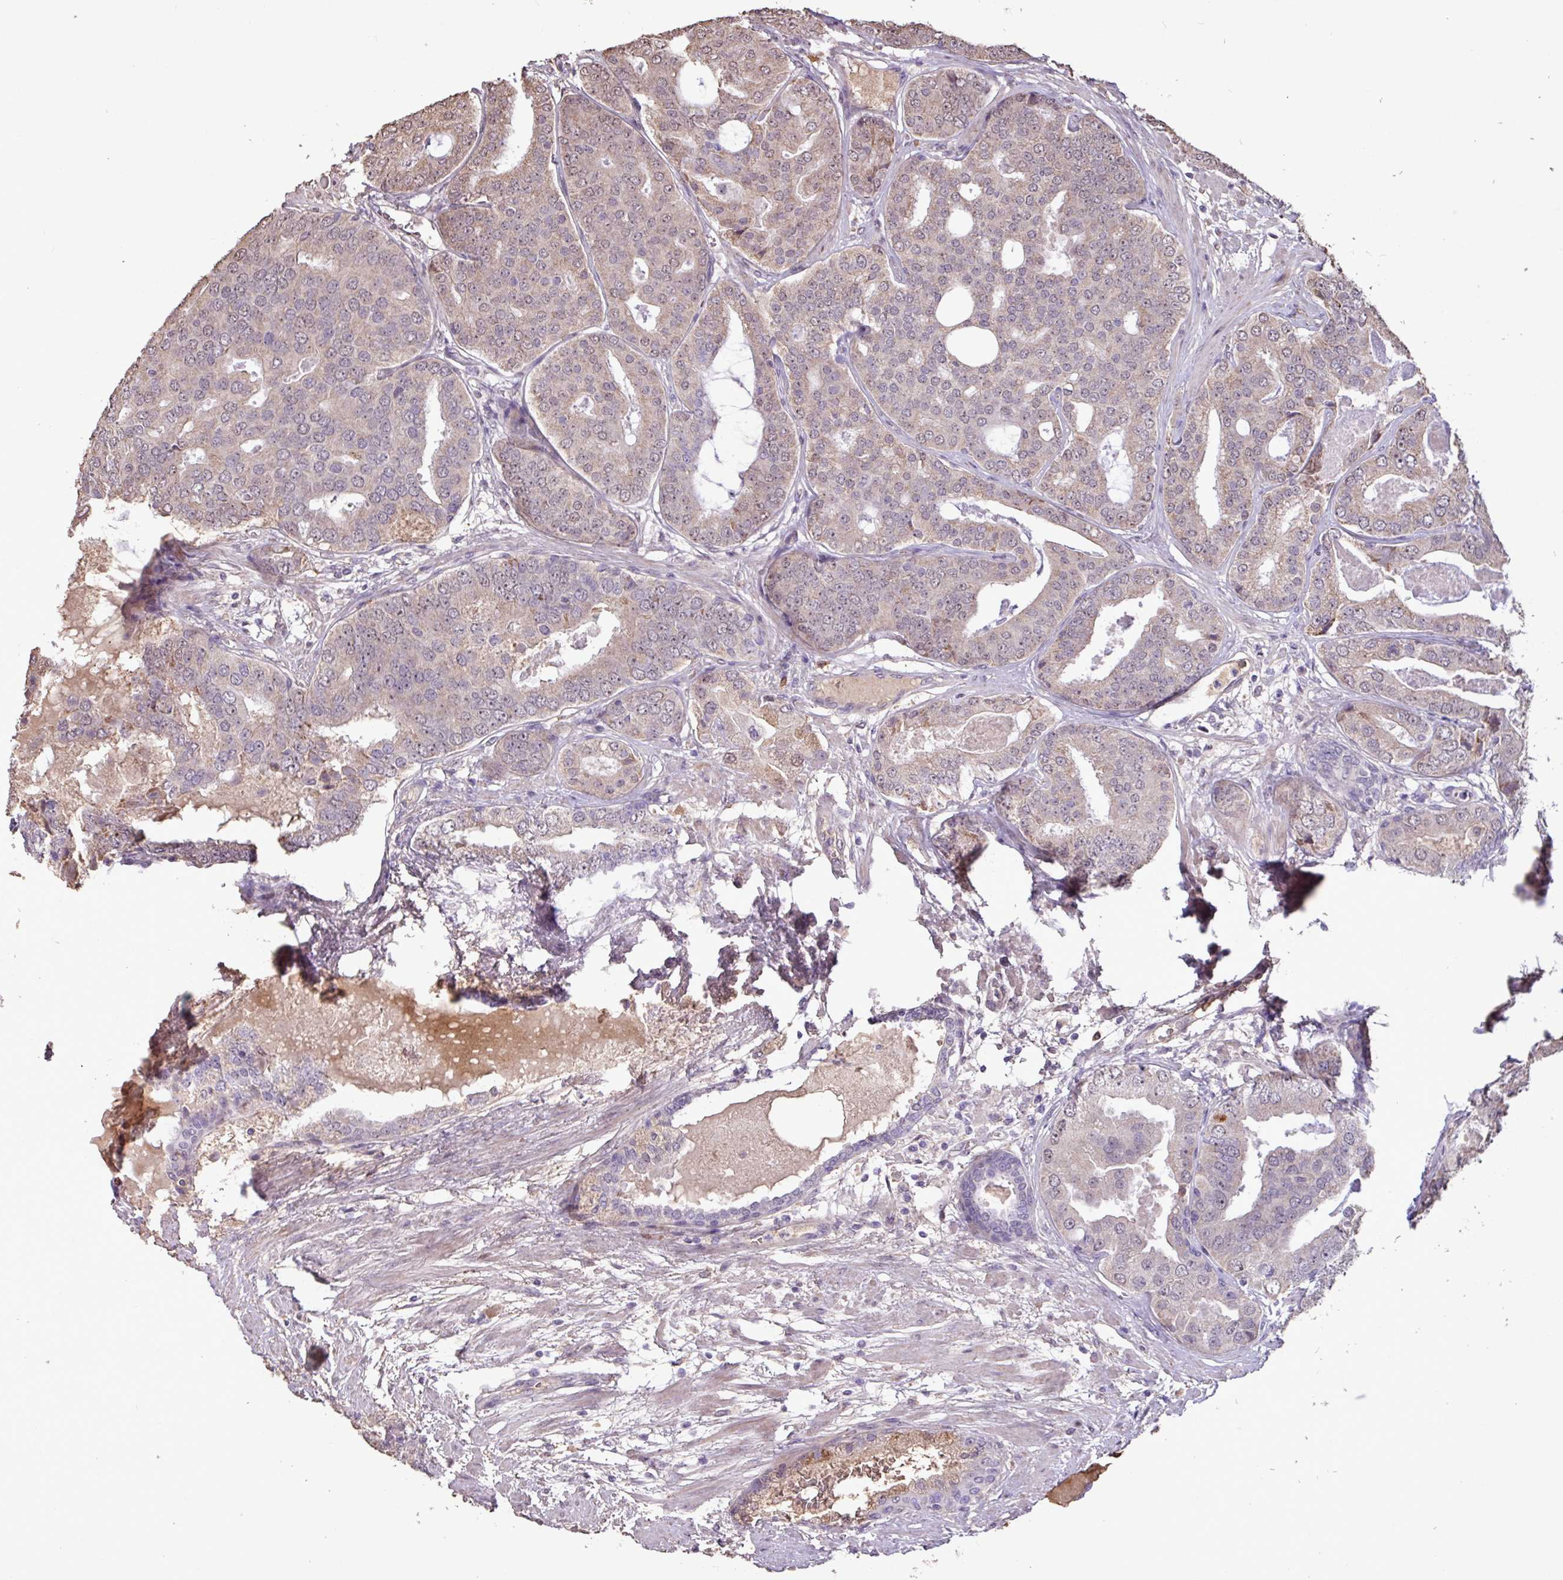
{"staining": {"intensity": "weak", "quantity": "<25%", "location": "nuclear"}, "tissue": "prostate cancer", "cell_type": "Tumor cells", "image_type": "cancer", "snomed": [{"axis": "morphology", "description": "Adenocarcinoma, High grade"}, {"axis": "topography", "description": "Prostate"}], "caption": "This is an IHC photomicrograph of adenocarcinoma (high-grade) (prostate). There is no expression in tumor cells.", "gene": "L3MBTL3", "patient": {"sex": "male", "age": 71}}